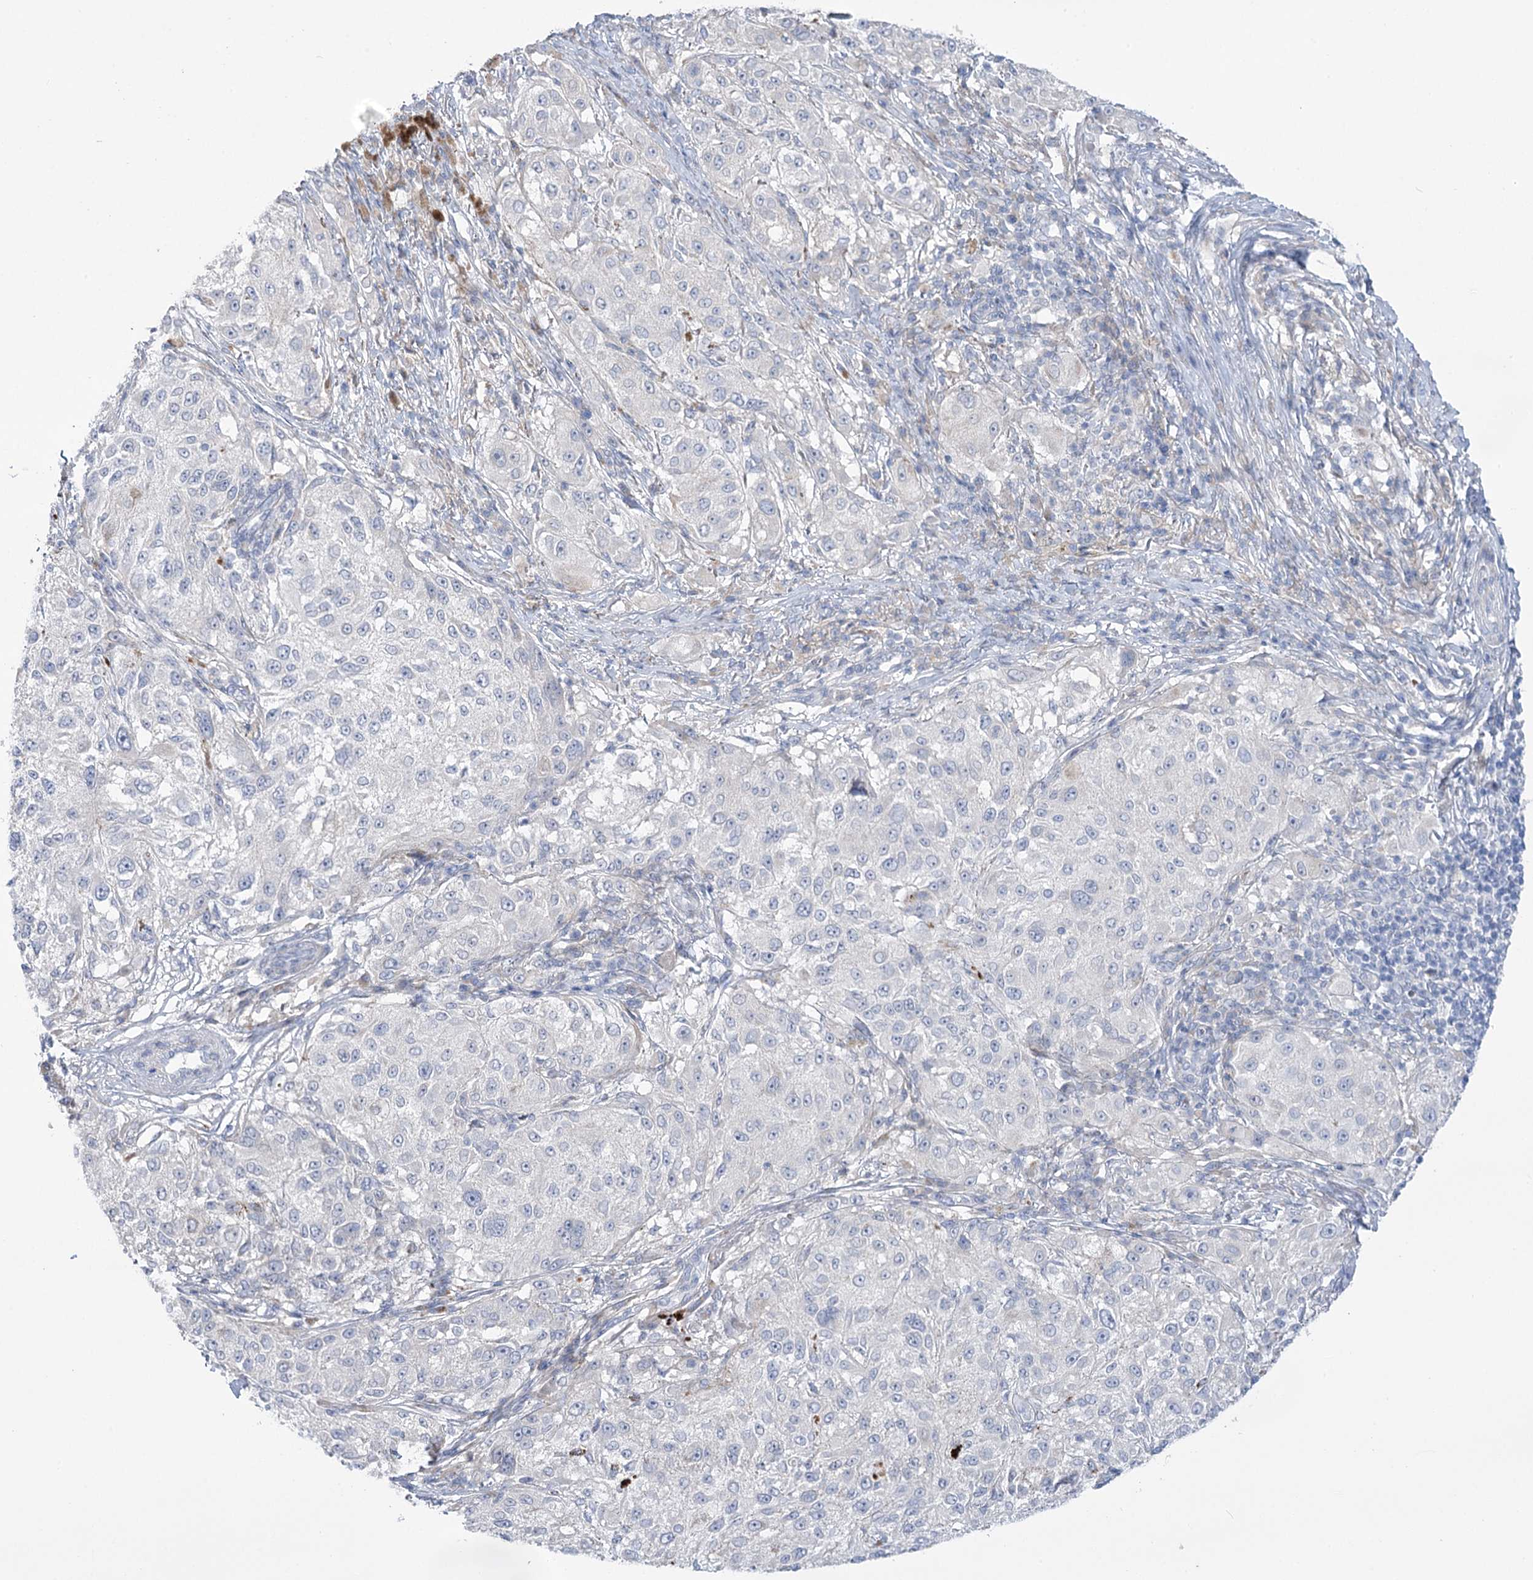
{"staining": {"intensity": "negative", "quantity": "none", "location": "none"}, "tissue": "melanoma", "cell_type": "Tumor cells", "image_type": "cancer", "snomed": [{"axis": "morphology", "description": "Necrosis, NOS"}, {"axis": "morphology", "description": "Malignant melanoma, NOS"}, {"axis": "topography", "description": "Skin"}], "caption": "Tumor cells are negative for brown protein staining in malignant melanoma.", "gene": "SIAE", "patient": {"sex": "female", "age": 87}}